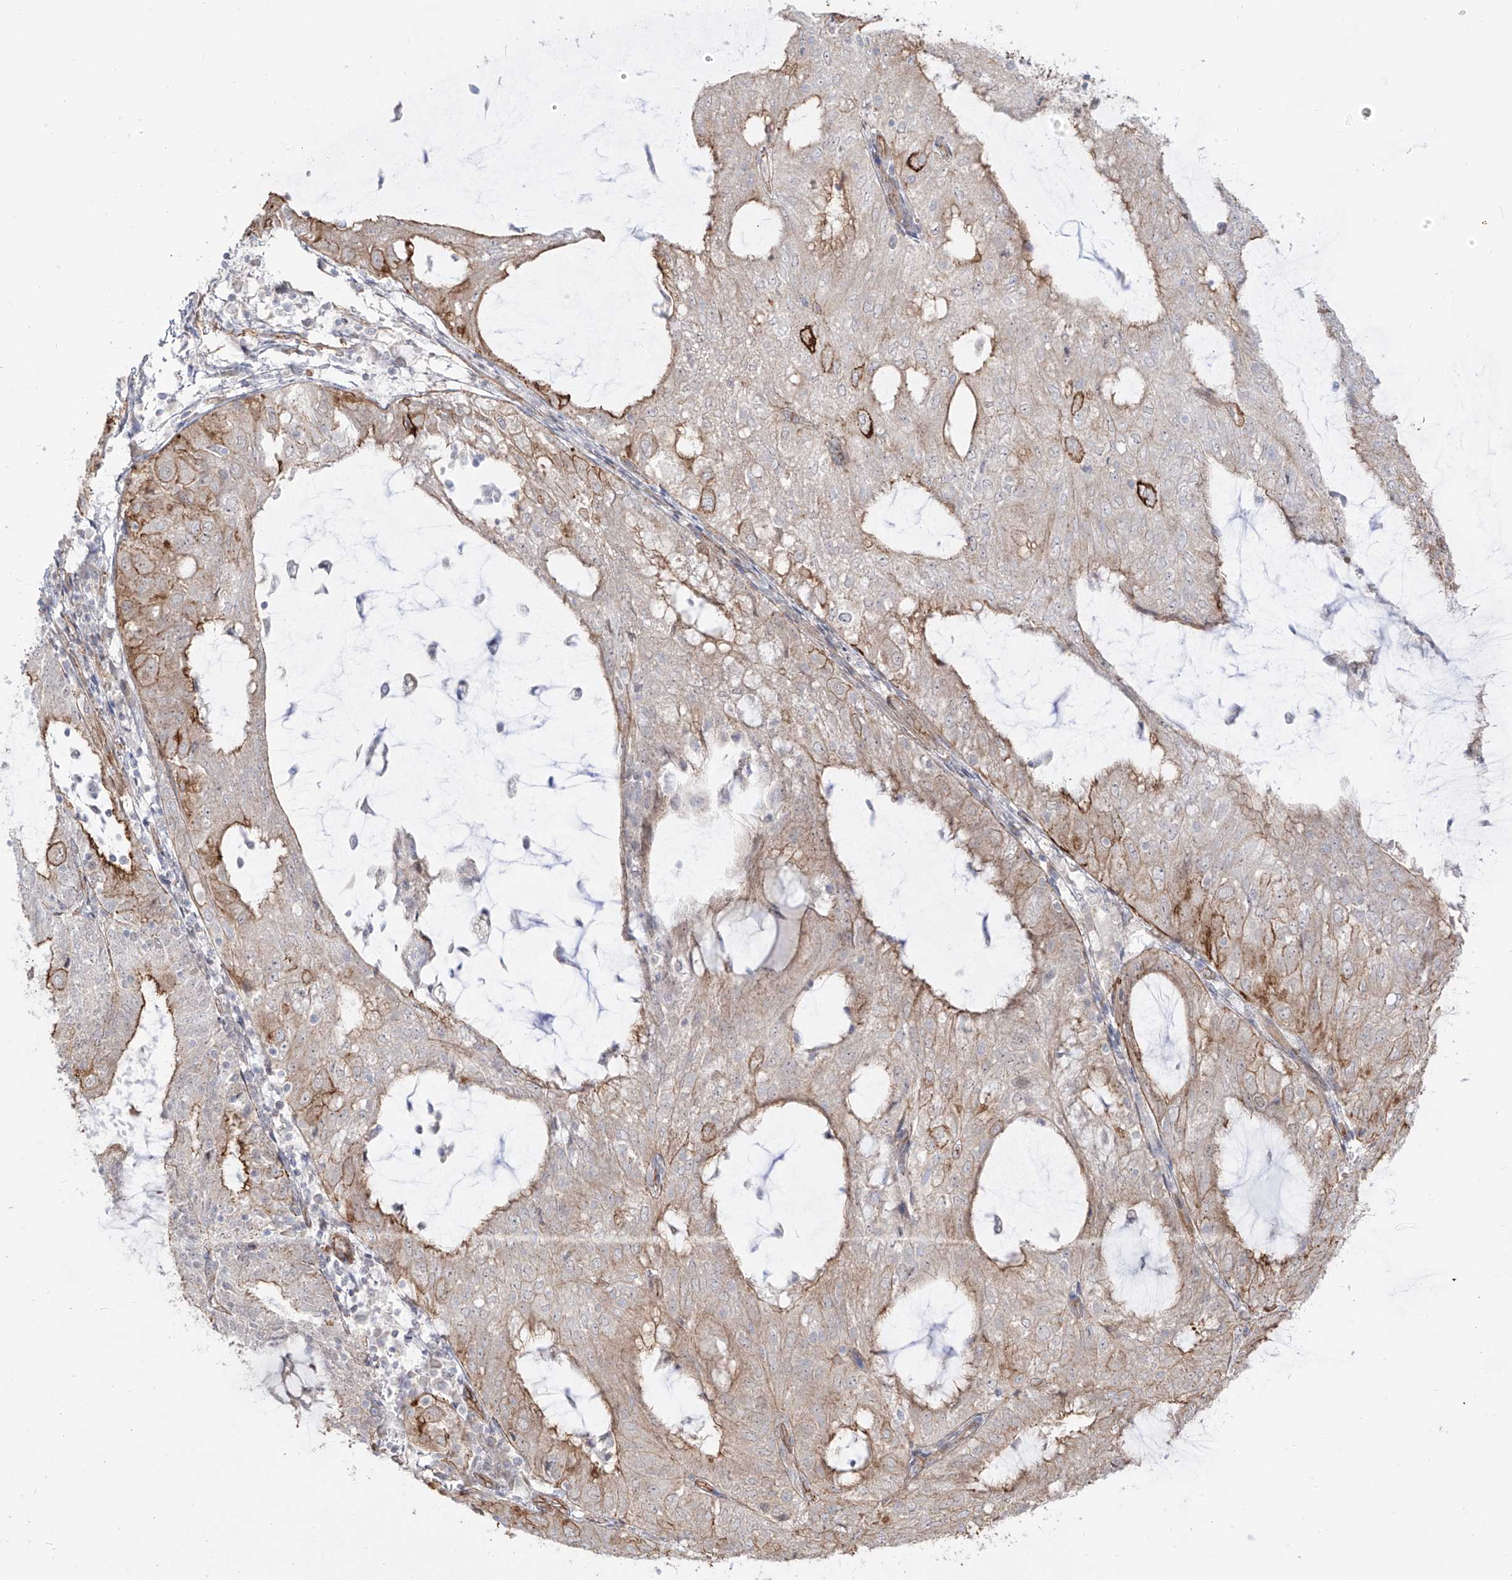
{"staining": {"intensity": "moderate", "quantity": "<25%", "location": "cytoplasmic/membranous"}, "tissue": "endometrial cancer", "cell_type": "Tumor cells", "image_type": "cancer", "snomed": [{"axis": "morphology", "description": "Adenocarcinoma, NOS"}, {"axis": "topography", "description": "Endometrium"}], "caption": "Human endometrial cancer stained for a protein (brown) demonstrates moderate cytoplasmic/membranous positive expression in about <25% of tumor cells.", "gene": "ZNF180", "patient": {"sex": "female", "age": 81}}